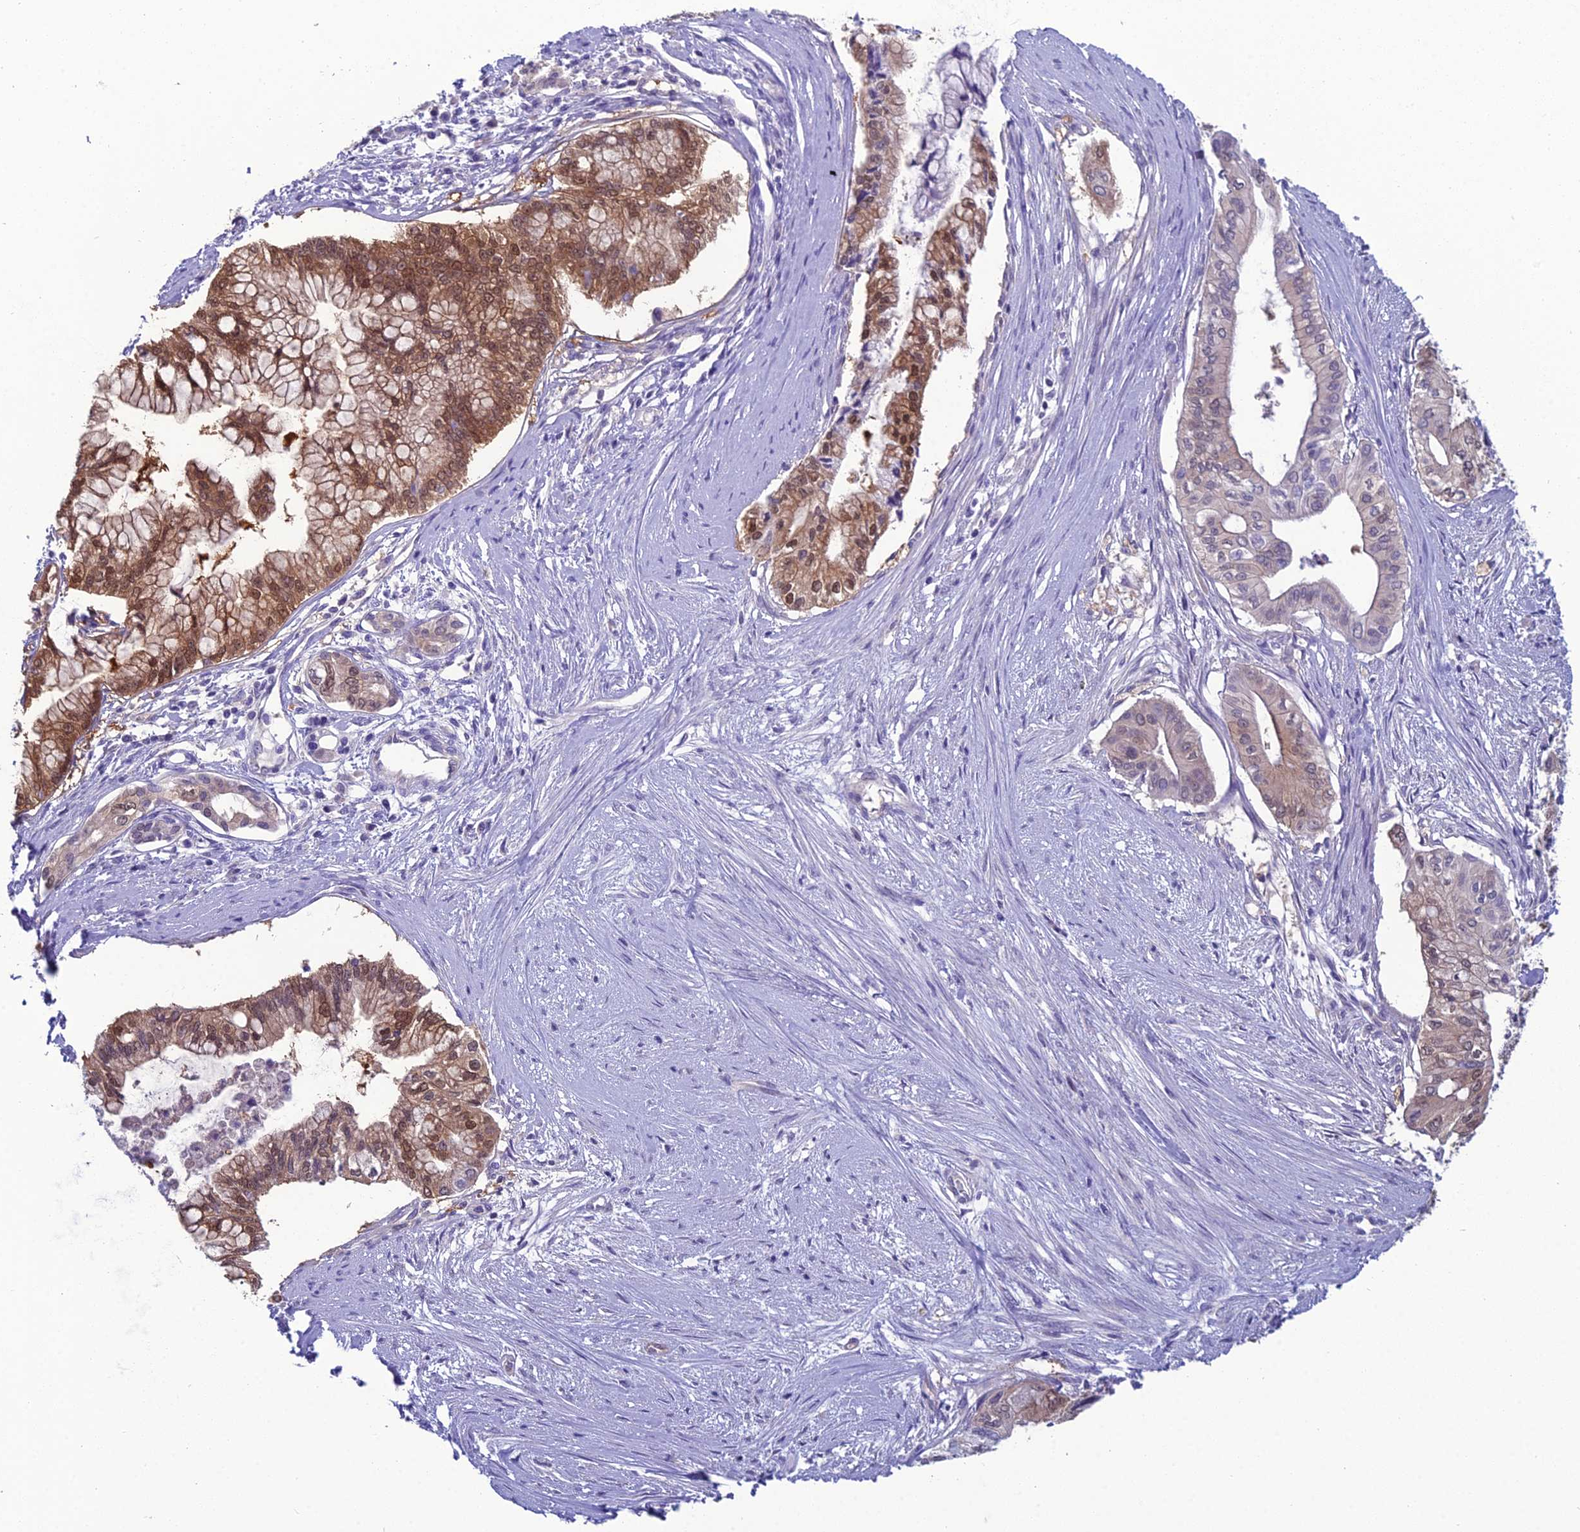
{"staining": {"intensity": "moderate", "quantity": ">75%", "location": "cytoplasmic/membranous,nuclear"}, "tissue": "pancreatic cancer", "cell_type": "Tumor cells", "image_type": "cancer", "snomed": [{"axis": "morphology", "description": "Adenocarcinoma, NOS"}, {"axis": "topography", "description": "Pancreas"}], "caption": "Immunohistochemical staining of human pancreatic cancer (adenocarcinoma) reveals medium levels of moderate cytoplasmic/membranous and nuclear protein staining in approximately >75% of tumor cells.", "gene": "GNPNAT1", "patient": {"sex": "male", "age": 46}}